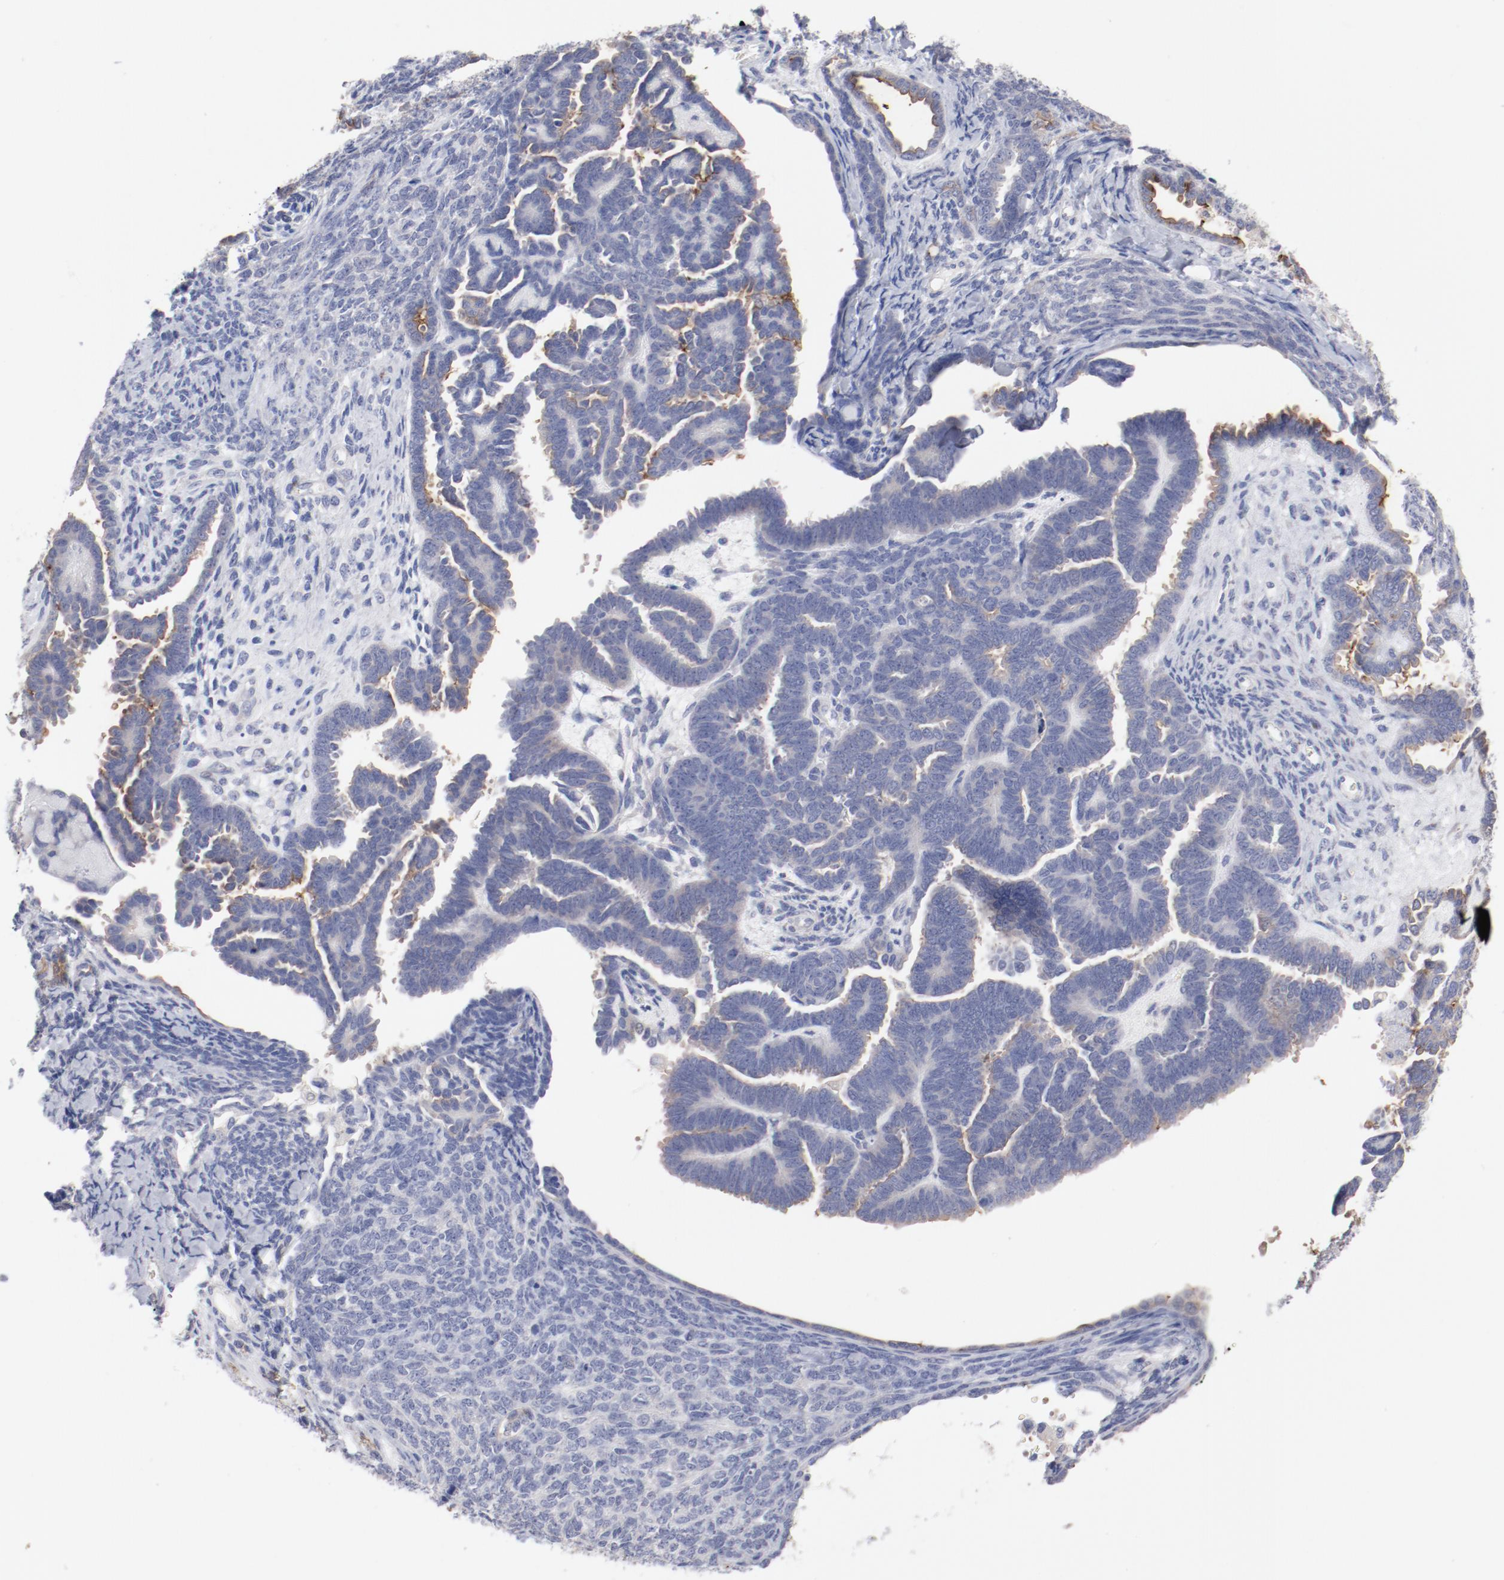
{"staining": {"intensity": "moderate", "quantity": "<25%", "location": "cytoplasmic/membranous"}, "tissue": "endometrial cancer", "cell_type": "Tumor cells", "image_type": "cancer", "snomed": [{"axis": "morphology", "description": "Neoplasm, malignant, NOS"}, {"axis": "topography", "description": "Endometrium"}], "caption": "Endometrial malignant neoplasm tissue reveals moderate cytoplasmic/membranous positivity in approximately <25% of tumor cells, visualized by immunohistochemistry.", "gene": "CPE", "patient": {"sex": "female", "age": 74}}